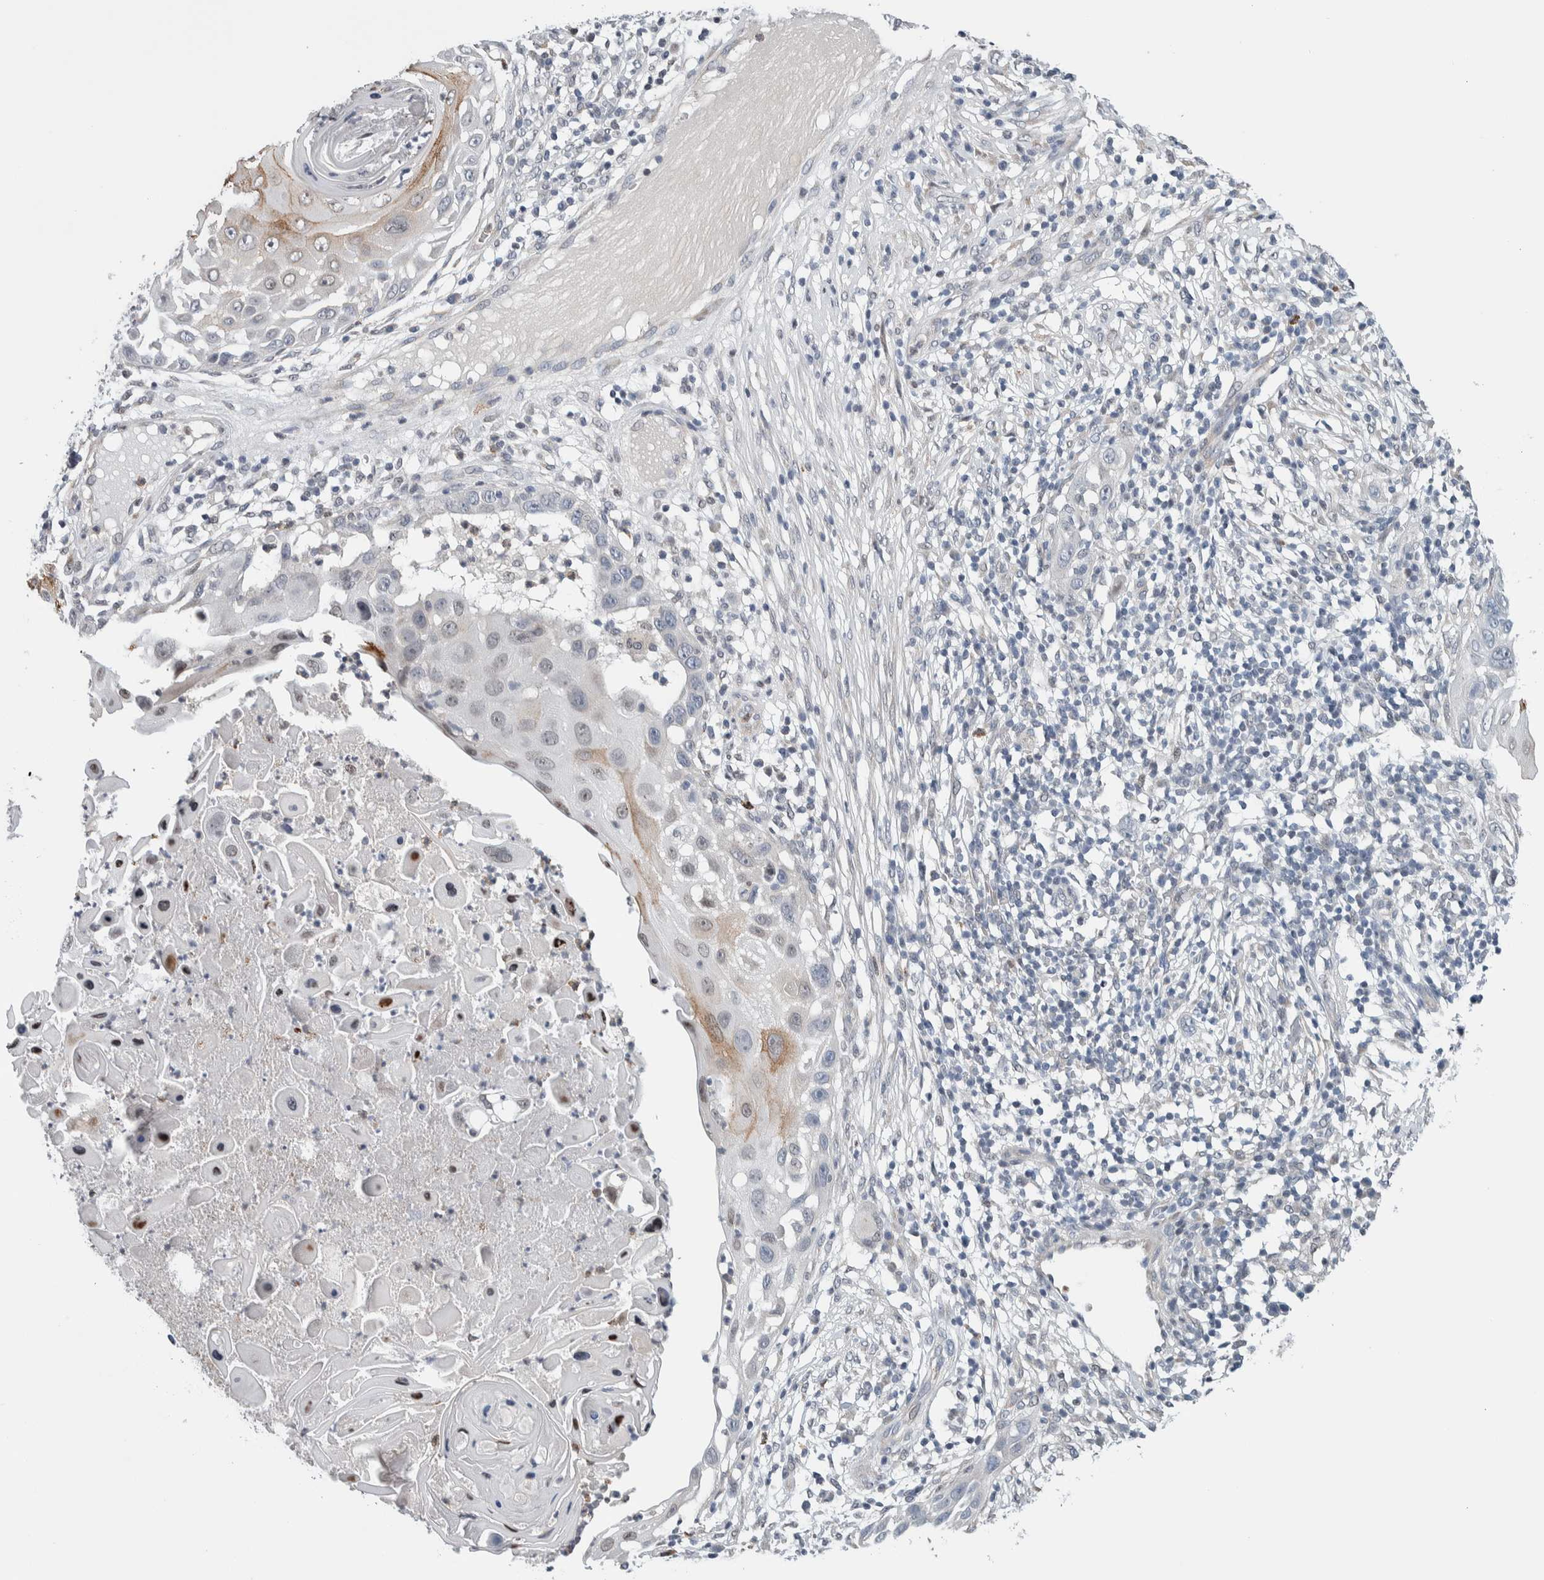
{"staining": {"intensity": "moderate", "quantity": "<25%", "location": "cytoplasmic/membranous"}, "tissue": "skin cancer", "cell_type": "Tumor cells", "image_type": "cancer", "snomed": [{"axis": "morphology", "description": "Squamous cell carcinoma, NOS"}, {"axis": "topography", "description": "Skin"}], "caption": "This micrograph reveals immunohistochemistry staining of human skin squamous cell carcinoma, with low moderate cytoplasmic/membranous staining in about <25% of tumor cells.", "gene": "NEUROD1", "patient": {"sex": "female", "age": 44}}